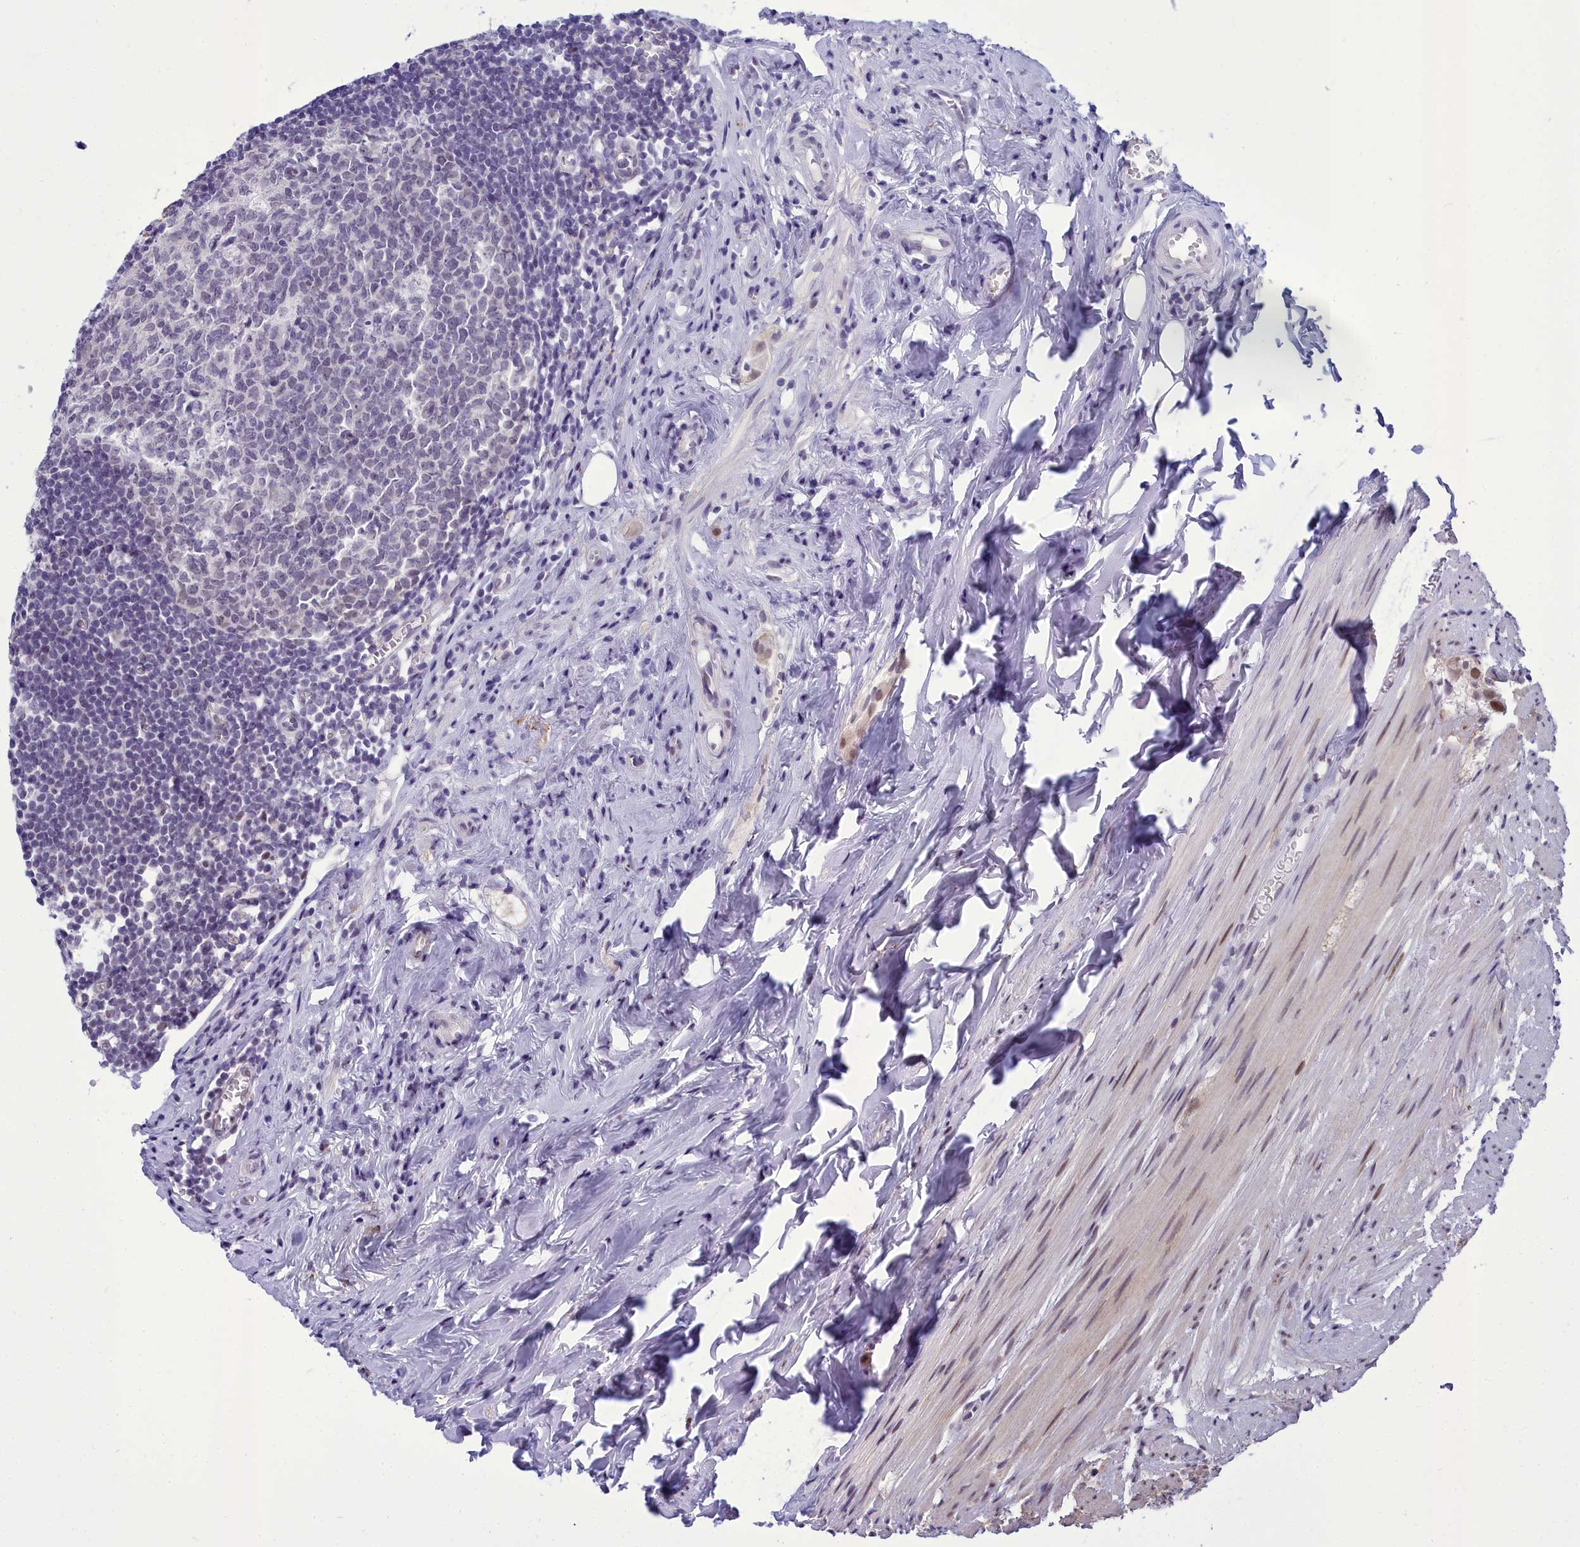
{"staining": {"intensity": "moderate", "quantity": ">75%", "location": "cytoplasmic/membranous"}, "tissue": "appendix", "cell_type": "Glandular cells", "image_type": "normal", "snomed": [{"axis": "morphology", "description": "Normal tissue, NOS"}, {"axis": "topography", "description": "Appendix"}], "caption": "High-power microscopy captured an immunohistochemistry (IHC) image of benign appendix, revealing moderate cytoplasmic/membranous expression in approximately >75% of glandular cells. (DAB (3,3'-diaminobenzidine) = brown stain, brightfield microscopy at high magnification).", "gene": "CEACAM19", "patient": {"sex": "female", "age": 51}}